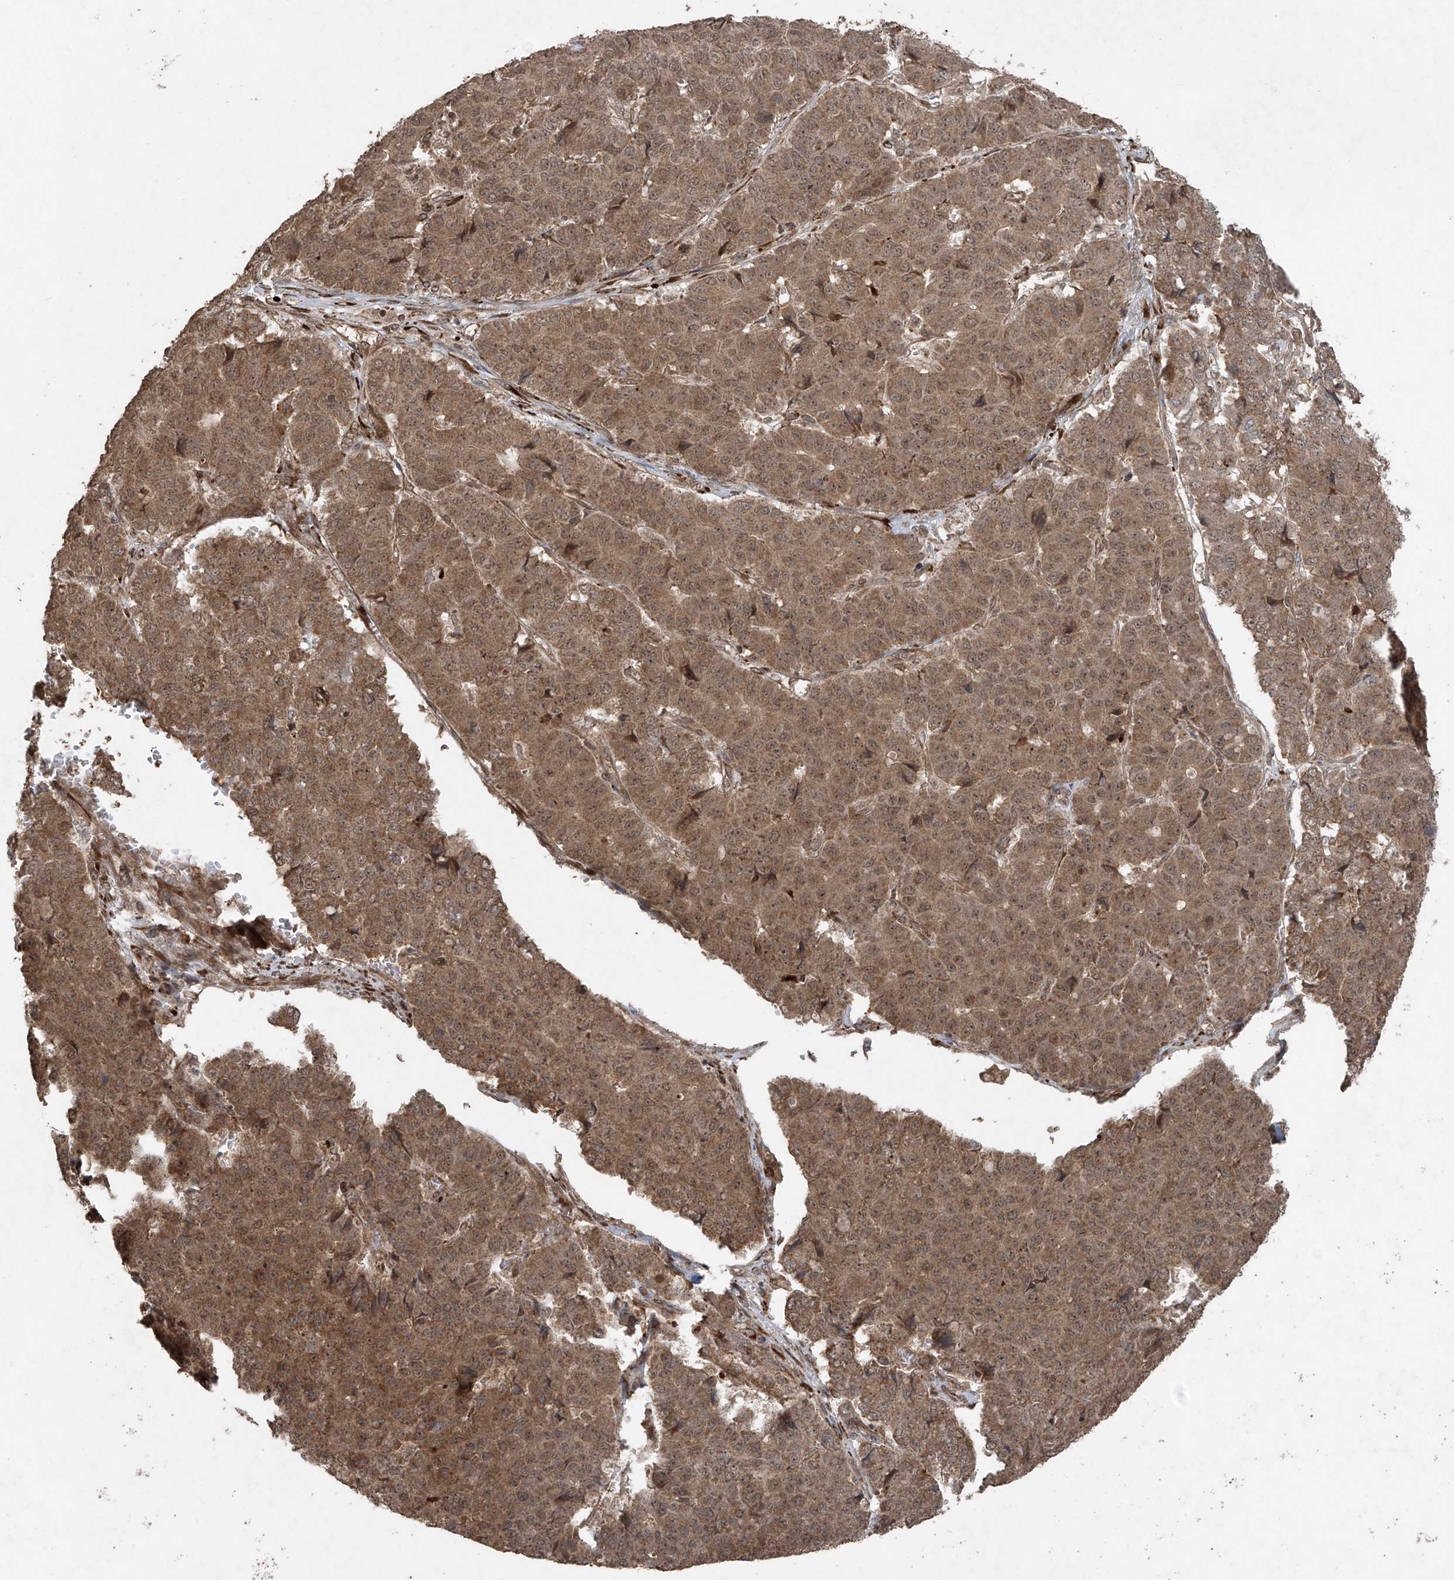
{"staining": {"intensity": "moderate", "quantity": ">75%", "location": "cytoplasmic/membranous"}, "tissue": "pancreatic cancer", "cell_type": "Tumor cells", "image_type": "cancer", "snomed": [{"axis": "morphology", "description": "Adenocarcinoma, NOS"}, {"axis": "topography", "description": "Pancreas"}], "caption": "Protein expression analysis of adenocarcinoma (pancreatic) exhibits moderate cytoplasmic/membranous expression in approximately >75% of tumor cells.", "gene": "PGPEP1", "patient": {"sex": "male", "age": 50}}